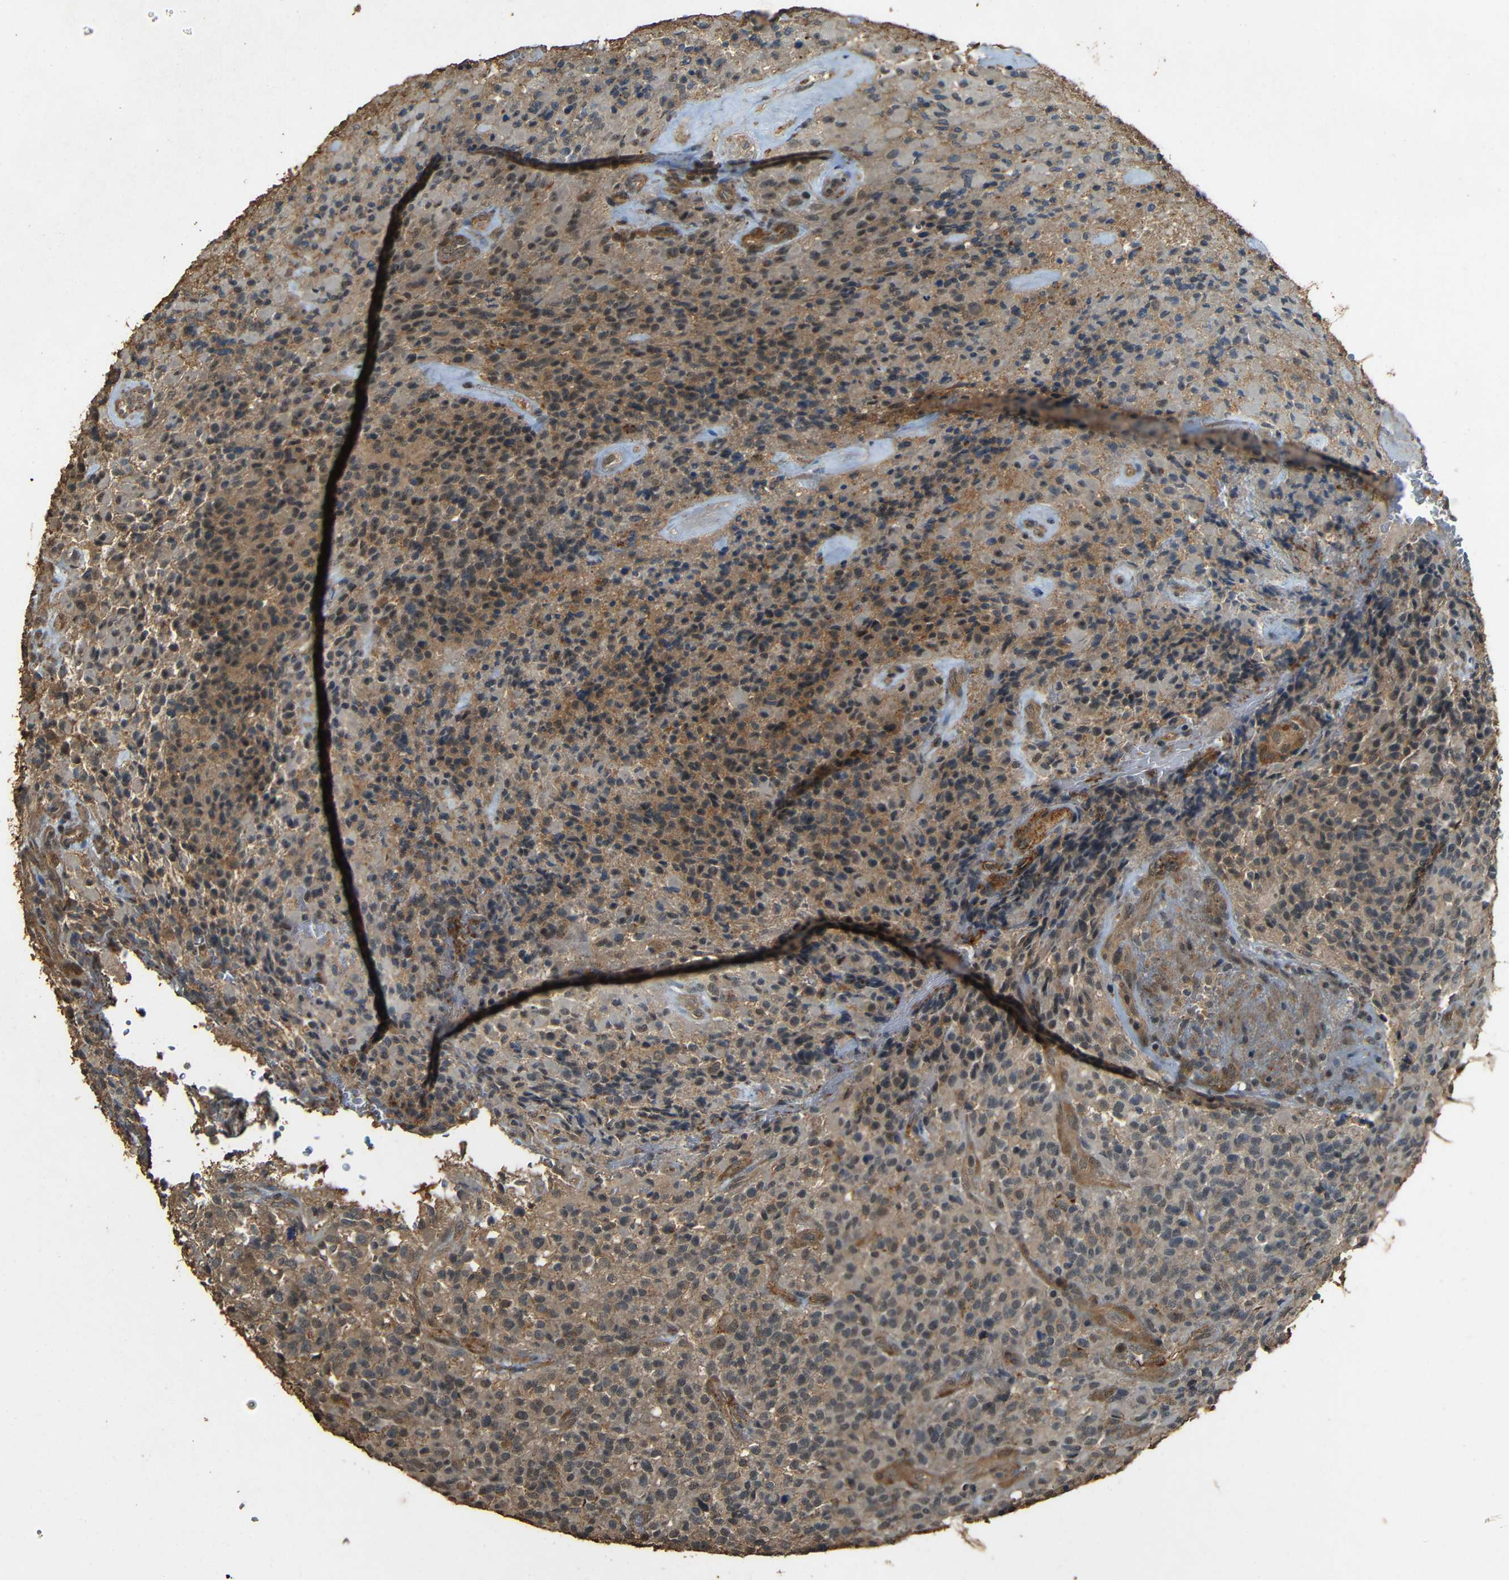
{"staining": {"intensity": "weak", "quantity": ">75%", "location": "cytoplasmic/membranous"}, "tissue": "glioma", "cell_type": "Tumor cells", "image_type": "cancer", "snomed": [{"axis": "morphology", "description": "Glioma, malignant, High grade"}, {"axis": "topography", "description": "Brain"}], "caption": "Protein staining of glioma tissue shows weak cytoplasmic/membranous positivity in approximately >75% of tumor cells.", "gene": "PDE5A", "patient": {"sex": "male", "age": 71}}